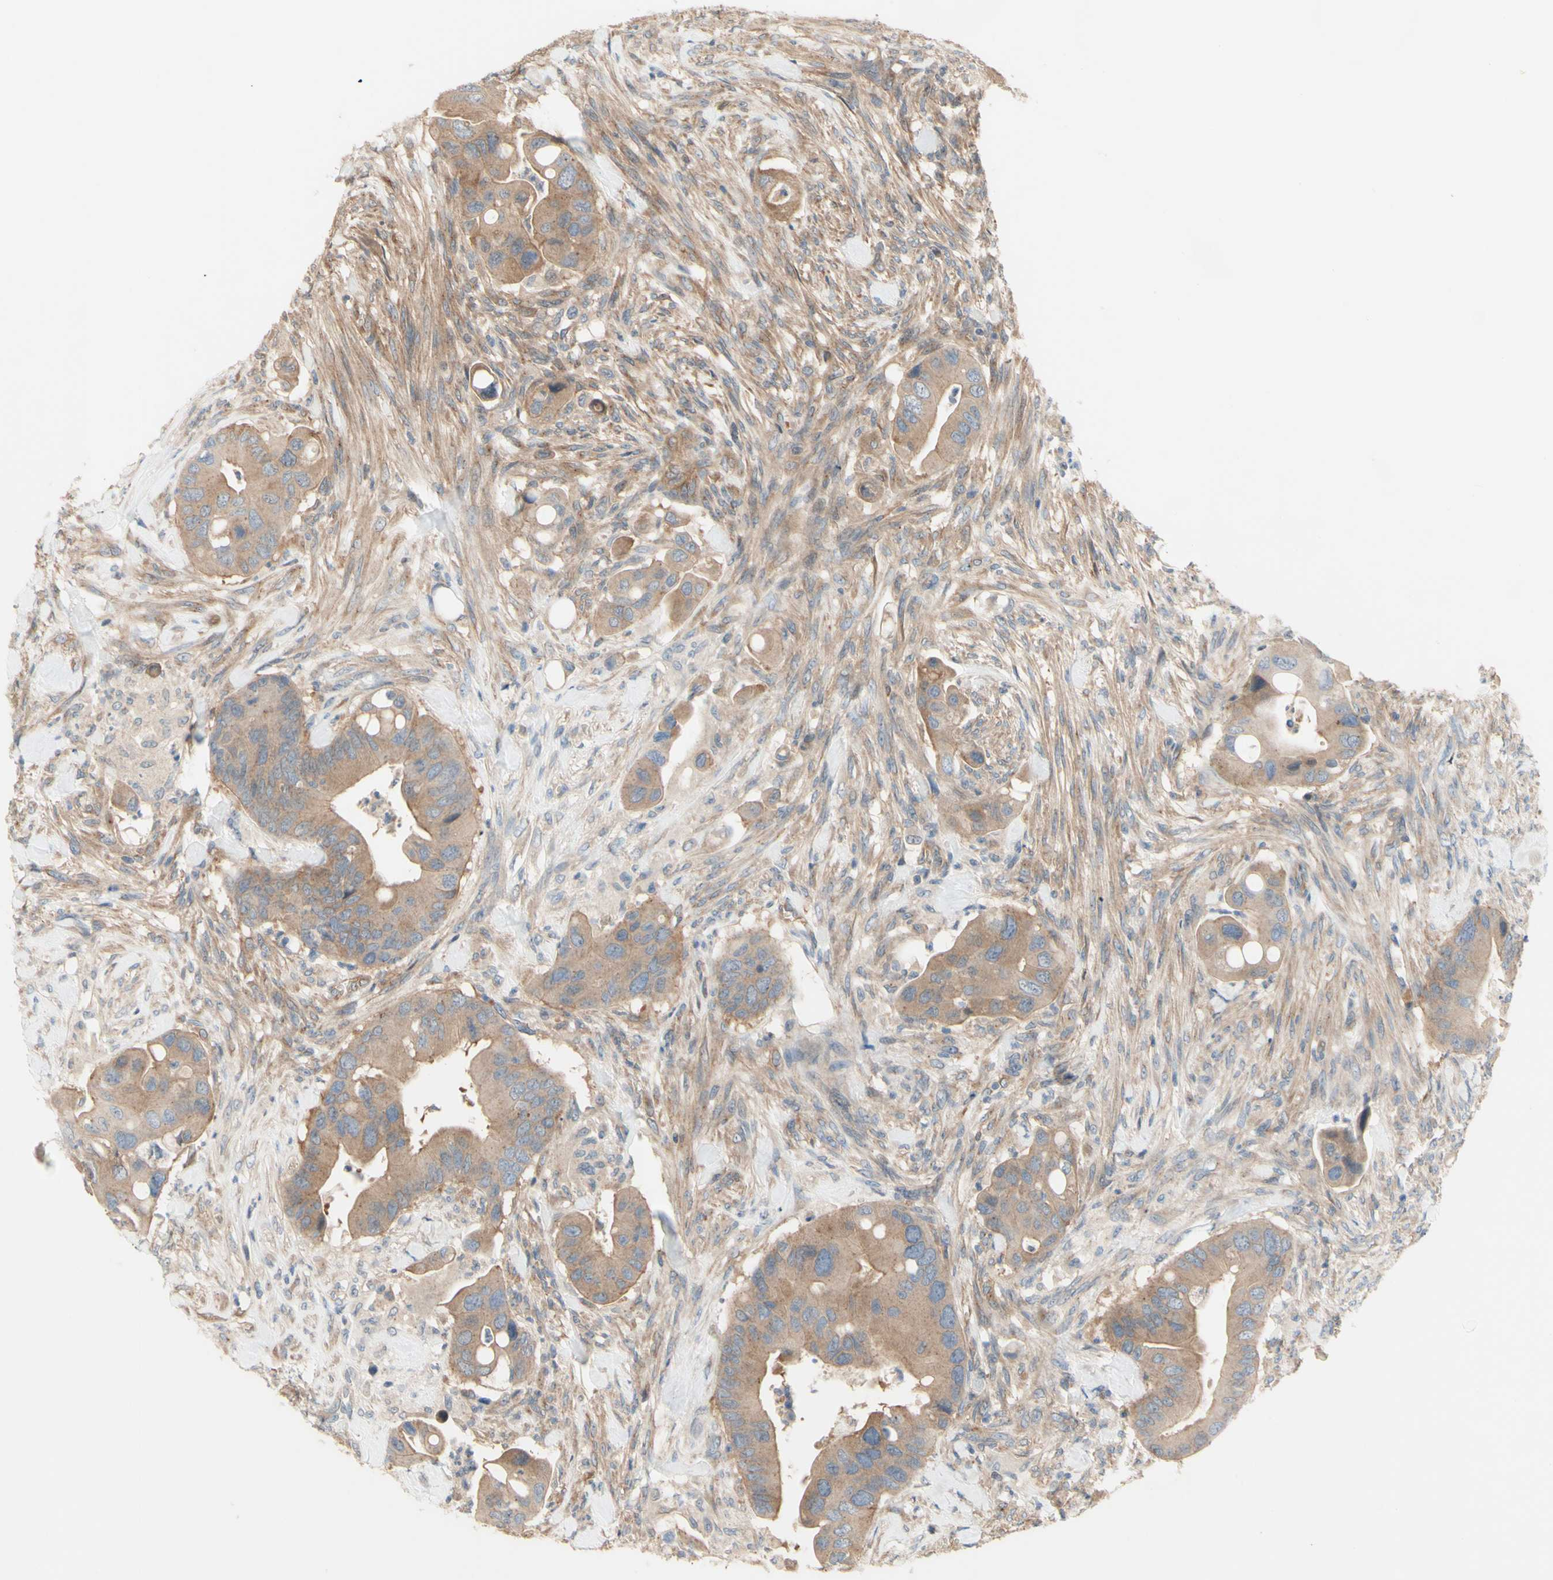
{"staining": {"intensity": "moderate", "quantity": ">75%", "location": "cytoplasmic/membranous"}, "tissue": "colorectal cancer", "cell_type": "Tumor cells", "image_type": "cancer", "snomed": [{"axis": "morphology", "description": "Adenocarcinoma, NOS"}, {"axis": "topography", "description": "Rectum"}], "caption": "Colorectal adenocarcinoma tissue exhibits moderate cytoplasmic/membranous expression in approximately >75% of tumor cells", "gene": "DYNLRB1", "patient": {"sex": "female", "age": 57}}